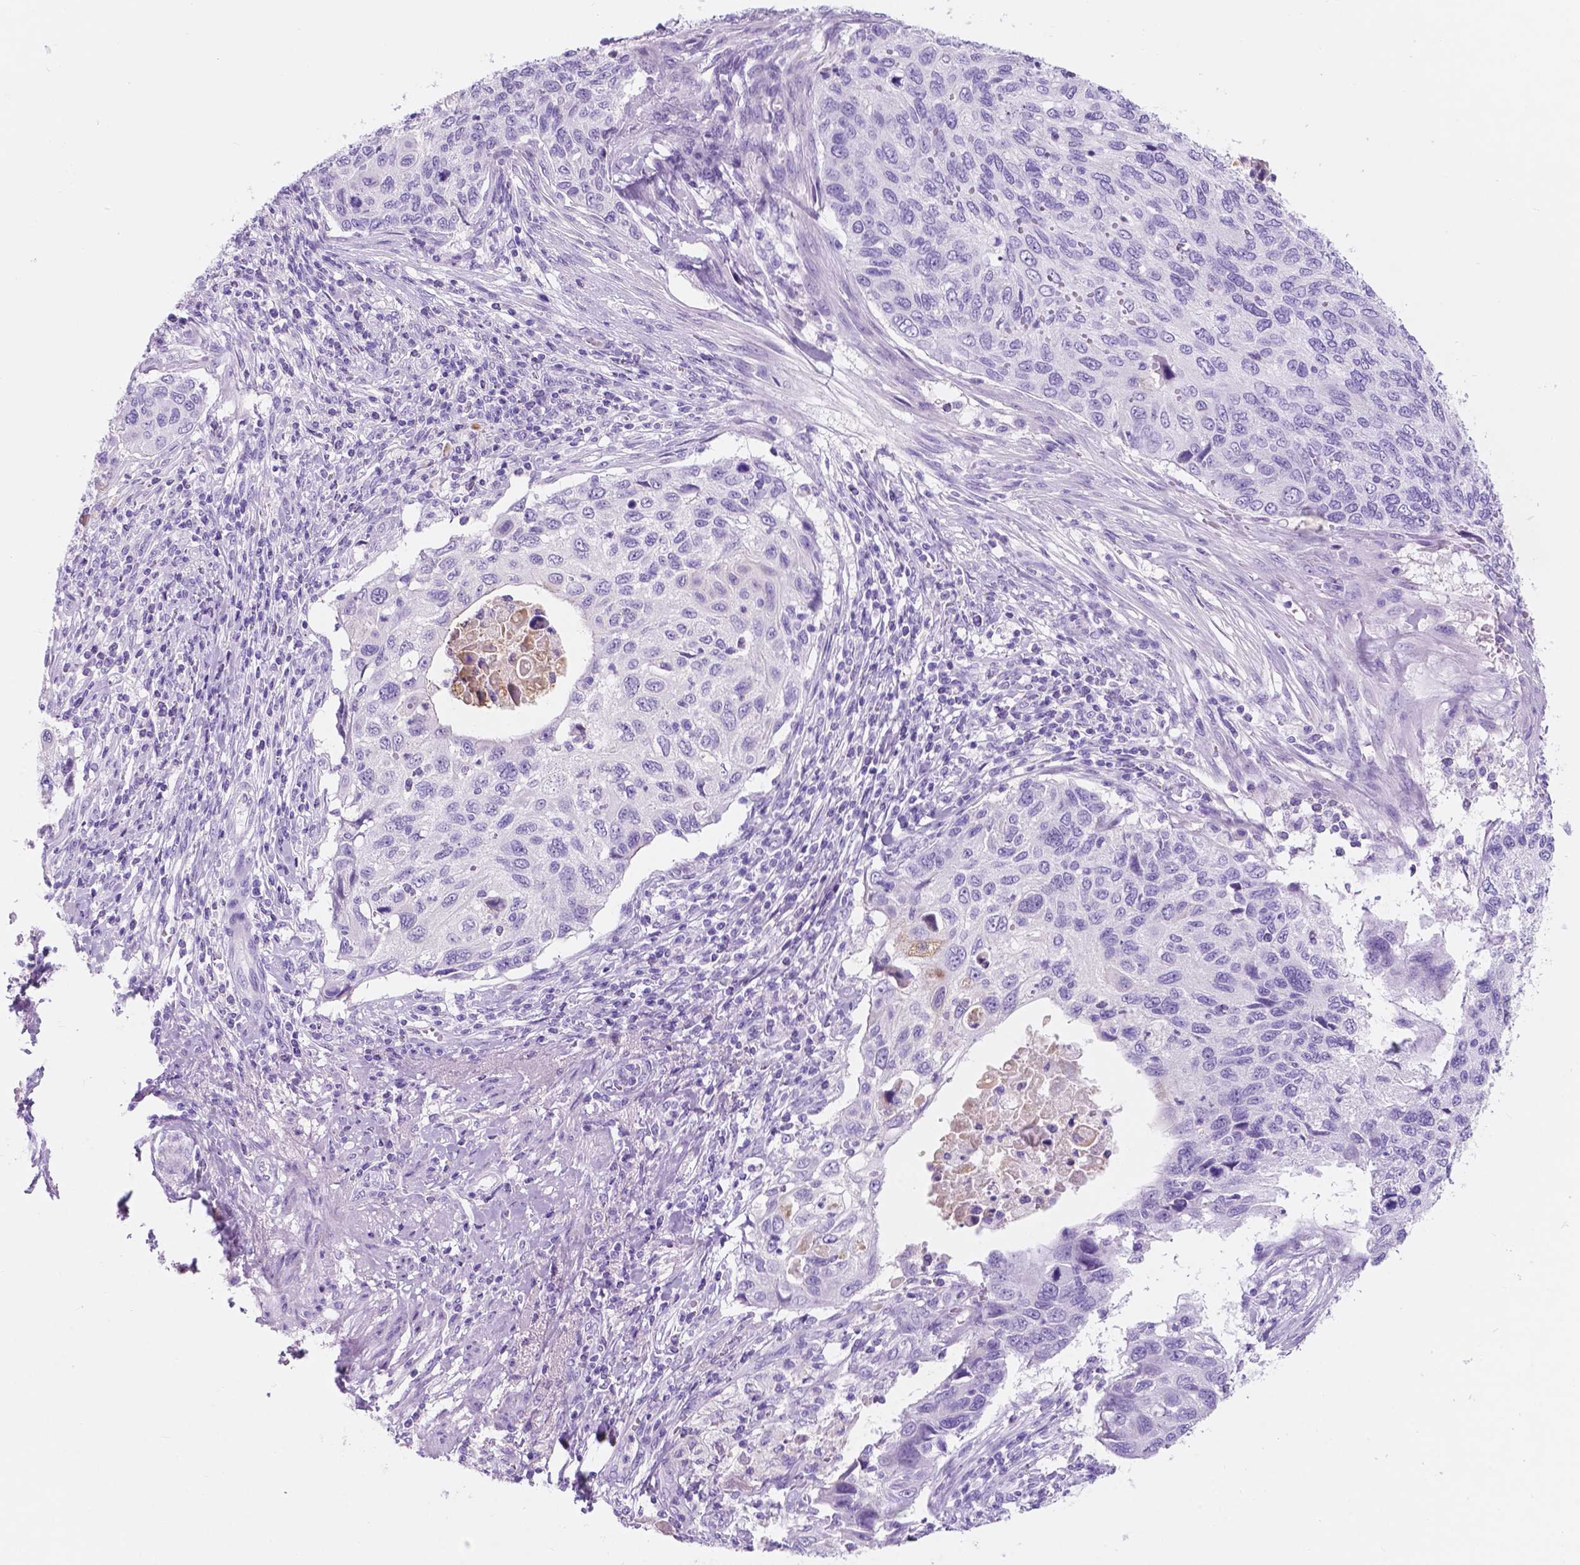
{"staining": {"intensity": "negative", "quantity": "none", "location": "none"}, "tissue": "cervical cancer", "cell_type": "Tumor cells", "image_type": "cancer", "snomed": [{"axis": "morphology", "description": "Squamous cell carcinoma, NOS"}, {"axis": "topography", "description": "Cervix"}], "caption": "There is no significant positivity in tumor cells of cervical cancer. The staining was performed using DAB (3,3'-diaminobenzidine) to visualize the protein expression in brown, while the nuclei were stained in blue with hematoxylin (Magnification: 20x).", "gene": "CUZD1", "patient": {"sex": "female", "age": 70}}